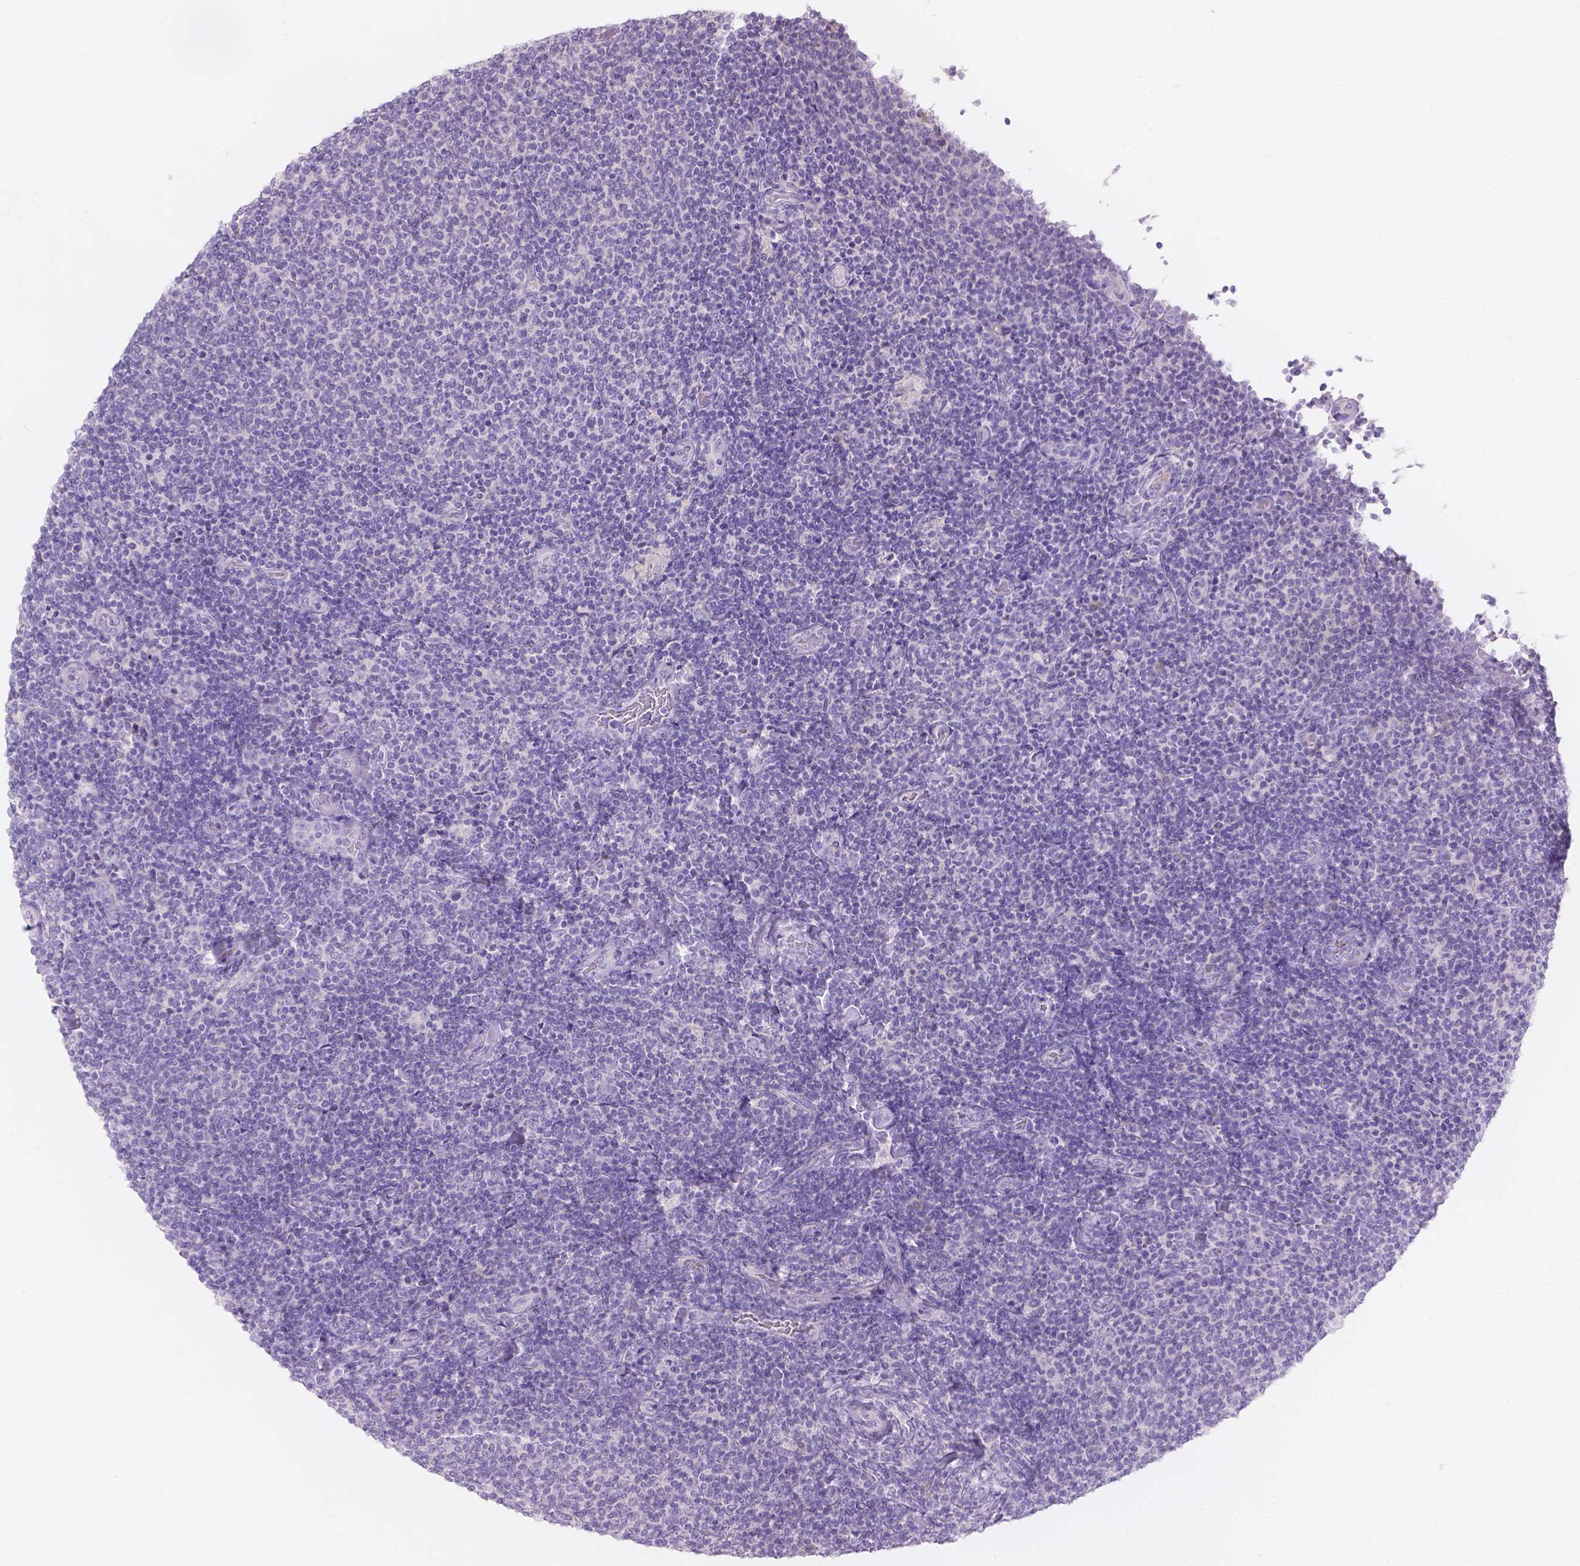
{"staining": {"intensity": "negative", "quantity": "none", "location": "none"}, "tissue": "lymphoma", "cell_type": "Tumor cells", "image_type": "cancer", "snomed": [{"axis": "morphology", "description": "Malignant lymphoma, non-Hodgkin's type, Low grade"}, {"axis": "topography", "description": "Lymph node"}], "caption": "This histopathology image is of low-grade malignant lymphoma, non-Hodgkin's type stained with immunohistochemistry to label a protein in brown with the nuclei are counter-stained blue. There is no staining in tumor cells.", "gene": "GAL3ST2", "patient": {"sex": "male", "age": 52}}